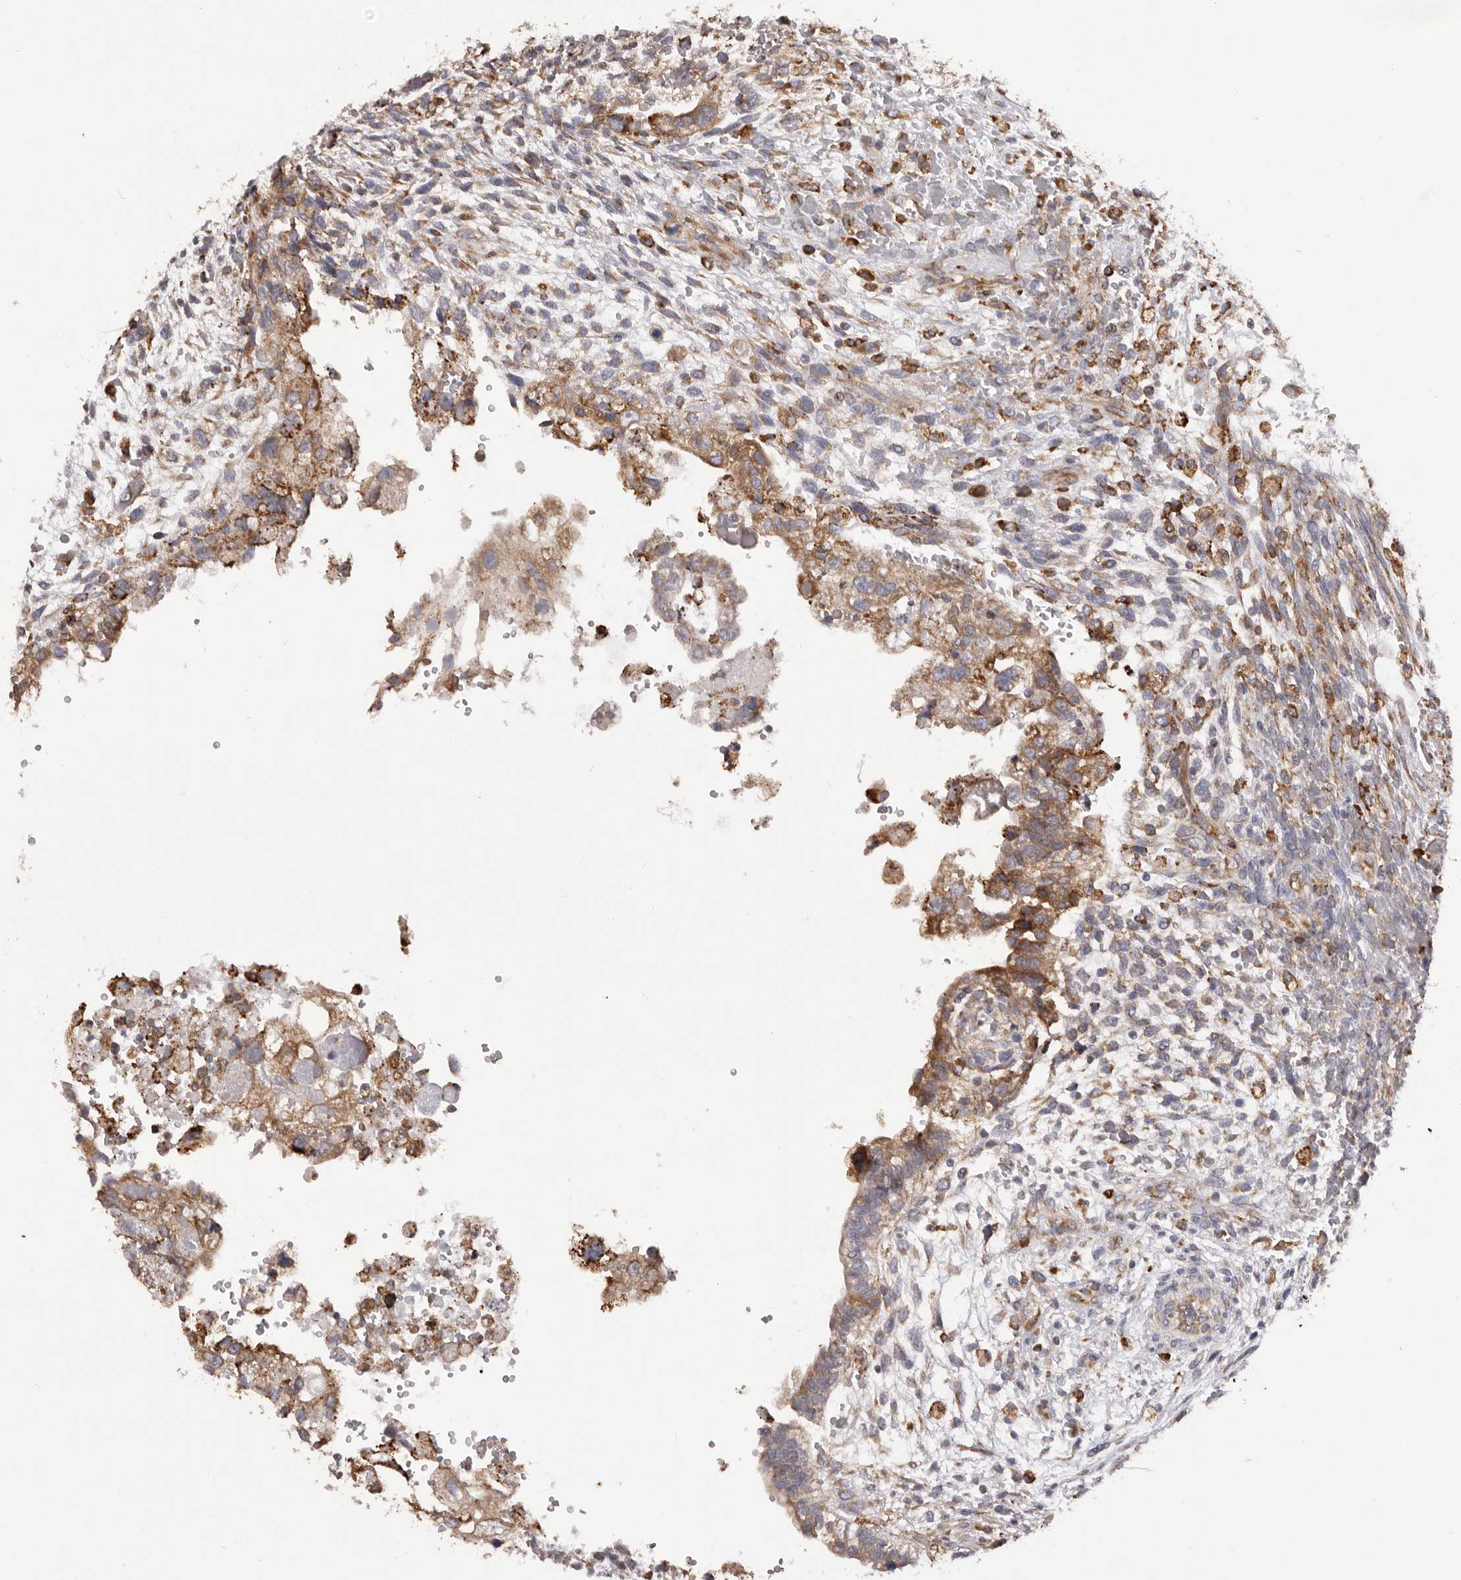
{"staining": {"intensity": "moderate", "quantity": "25%-75%", "location": "cytoplasmic/membranous"}, "tissue": "testis cancer", "cell_type": "Tumor cells", "image_type": "cancer", "snomed": [{"axis": "morphology", "description": "Carcinoma, Embryonal, NOS"}, {"axis": "topography", "description": "Testis"}], "caption": "The photomicrograph shows staining of testis embryonal carcinoma, revealing moderate cytoplasmic/membranous protein expression (brown color) within tumor cells.", "gene": "QRSL1", "patient": {"sex": "male", "age": 37}}